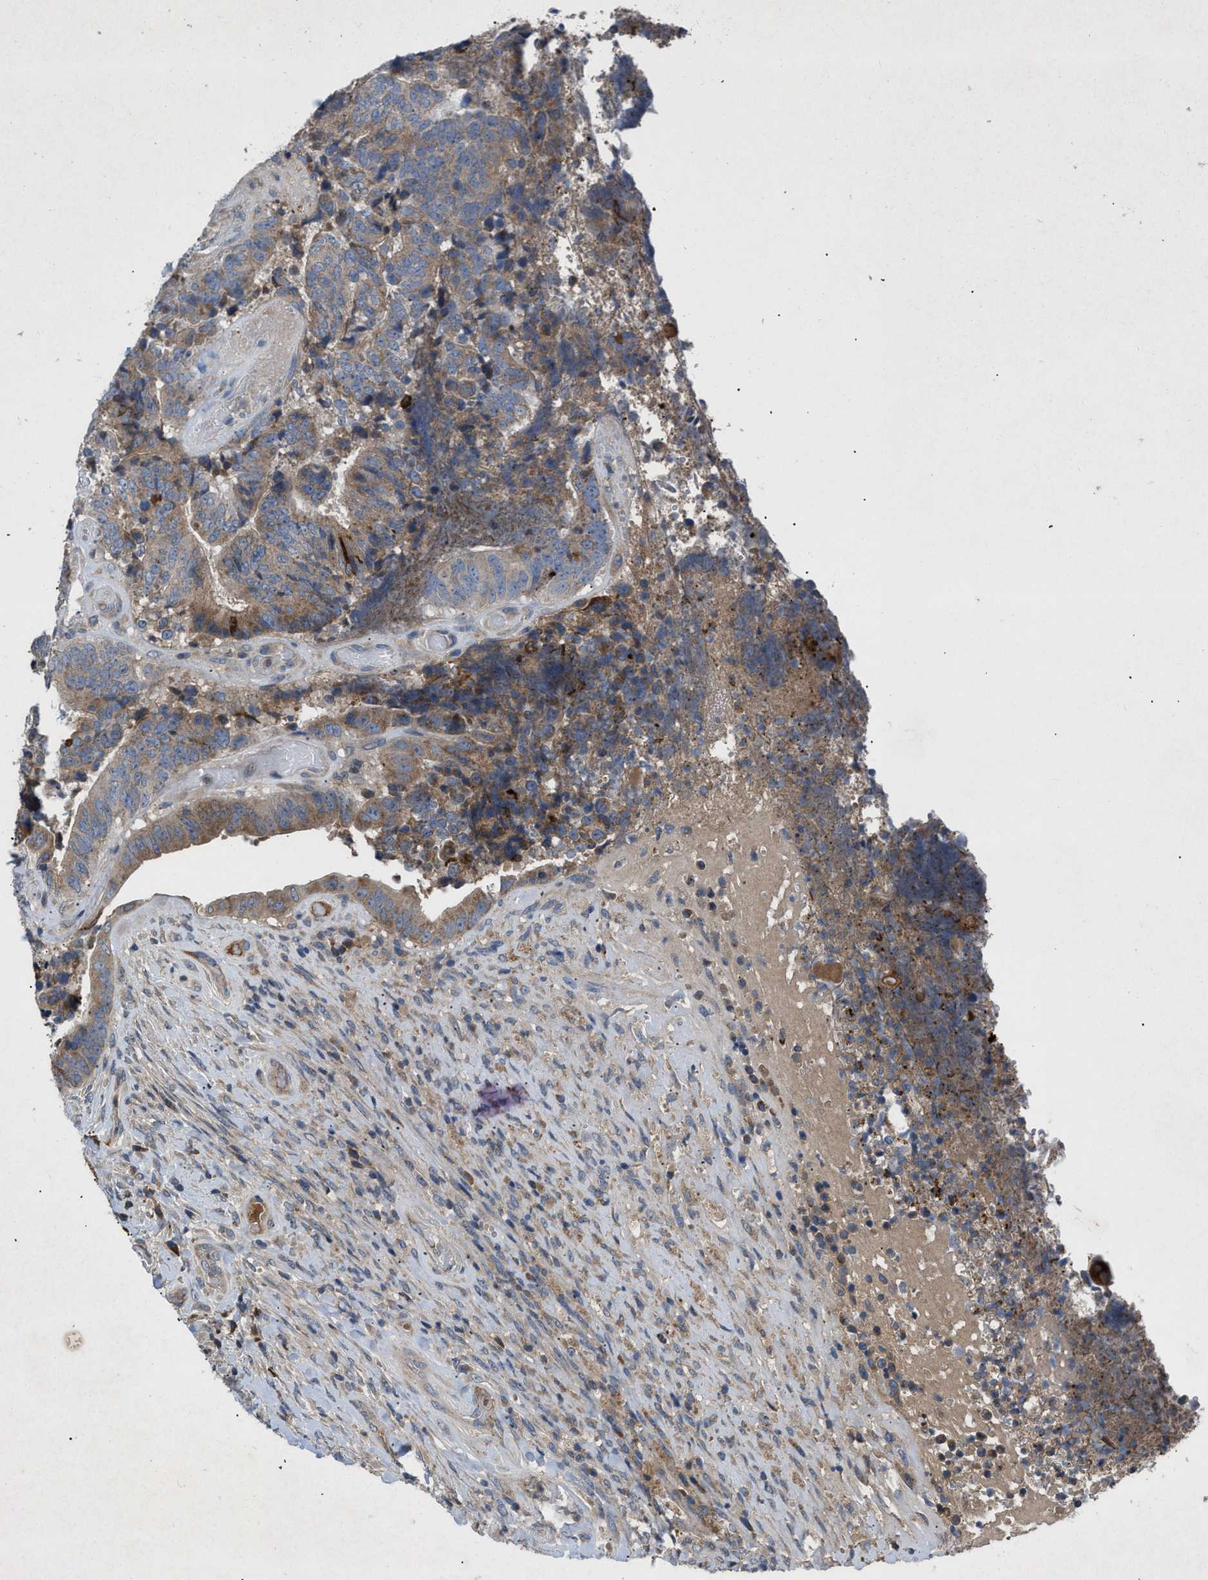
{"staining": {"intensity": "moderate", "quantity": ">75%", "location": "cytoplasmic/membranous"}, "tissue": "colorectal cancer", "cell_type": "Tumor cells", "image_type": "cancer", "snomed": [{"axis": "morphology", "description": "Adenocarcinoma, NOS"}, {"axis": "topography", "description": "Rectum"}], "caption": "An immunohistochemistry micrograph of neoplastic tissue is shown. Protein staining in brown highlights moderate cytoplasmic/membranous positivity in colorectal cancer (adenocarcinoma) within tumor cells.", "gene": "VPS4A", "patient": {"sex": "male", "age": 72}}